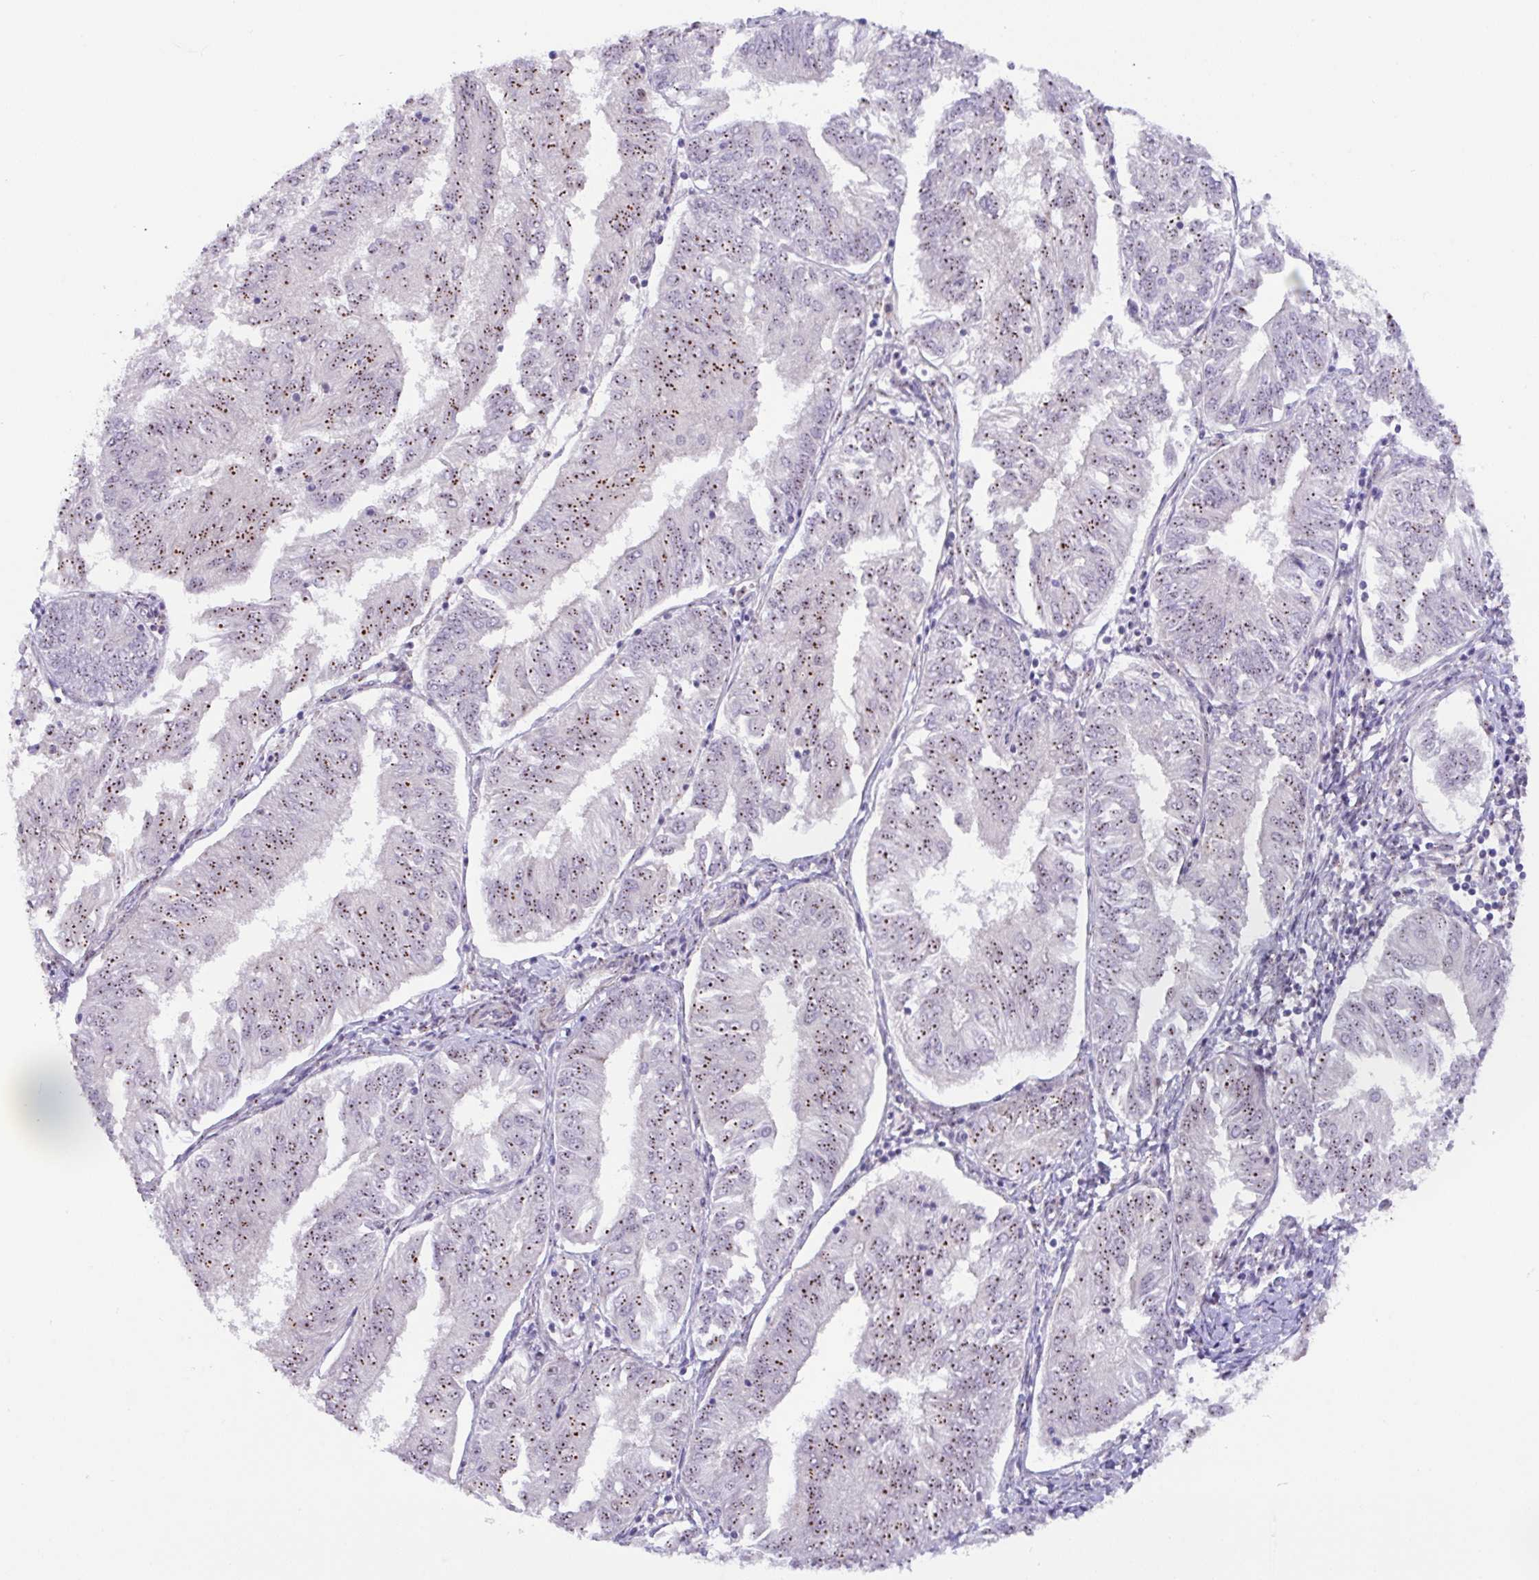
{"staining": {"intensity": "moderate", "quantity": ">75%", "location": "nuclear"}, "tissue": "endometrial cancer", "cell_type": "Tumor cells", "image_type": "cancer", "snomed": [{"axis": "morphology", "description": "Adenocarcinoma, NOS"}, {"axis": "topography", "description": "Endometrium"}], "caption": "IHC (DAB) staining of human endometrial cancer (adenocarcinoma) displays moderate nuclear protein staining in approximately >75% of tumor cells.", "gene": "MXRA8", "patient": {"sex": "female", "age": 58}}